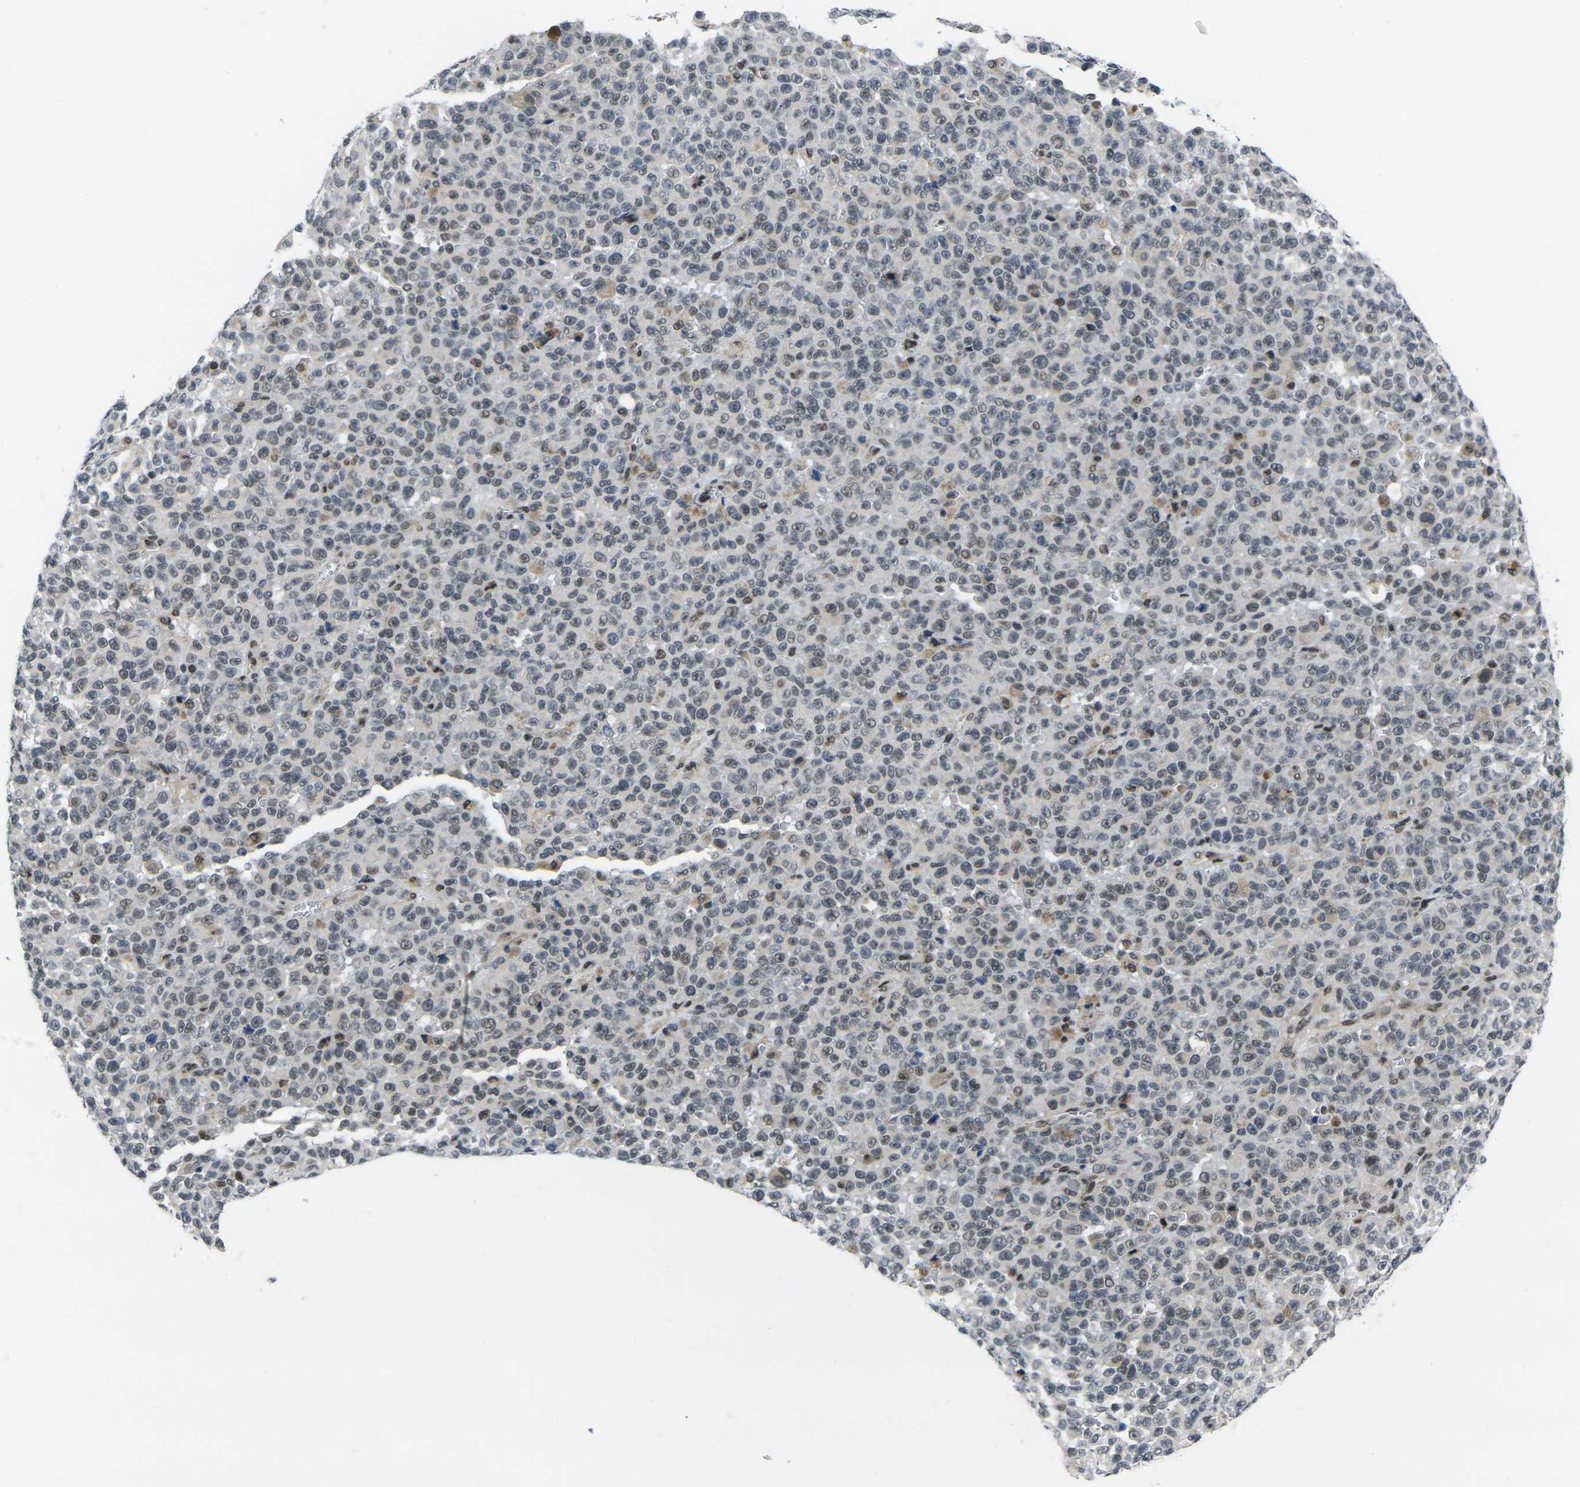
{"staining": {"intensity": "moderate", "quantity": "<25%", "location": "nuclear"}, "tissue": "melanoma", "cell_type": "Tumor cells", "image_type": "cancer", "snomed": [{"axis": "morphology", "description": "Malignant melanoma, NOS"}, {"axis": "topography", "description": "Skin"}], "caption": "IHC staining of melanoma, which shows low levels of moderate nuclear expression in approximately <25% of tumor cells indicating moderate nuclear protein expression. The staining was performed using DAB (3,3'-diaminobenzidine) (brown) for protein detection and nuclei were counterstained in hematoxylin (blue).", "gene": "RBM7", "patient": {"sex": "female", "age": 82}}